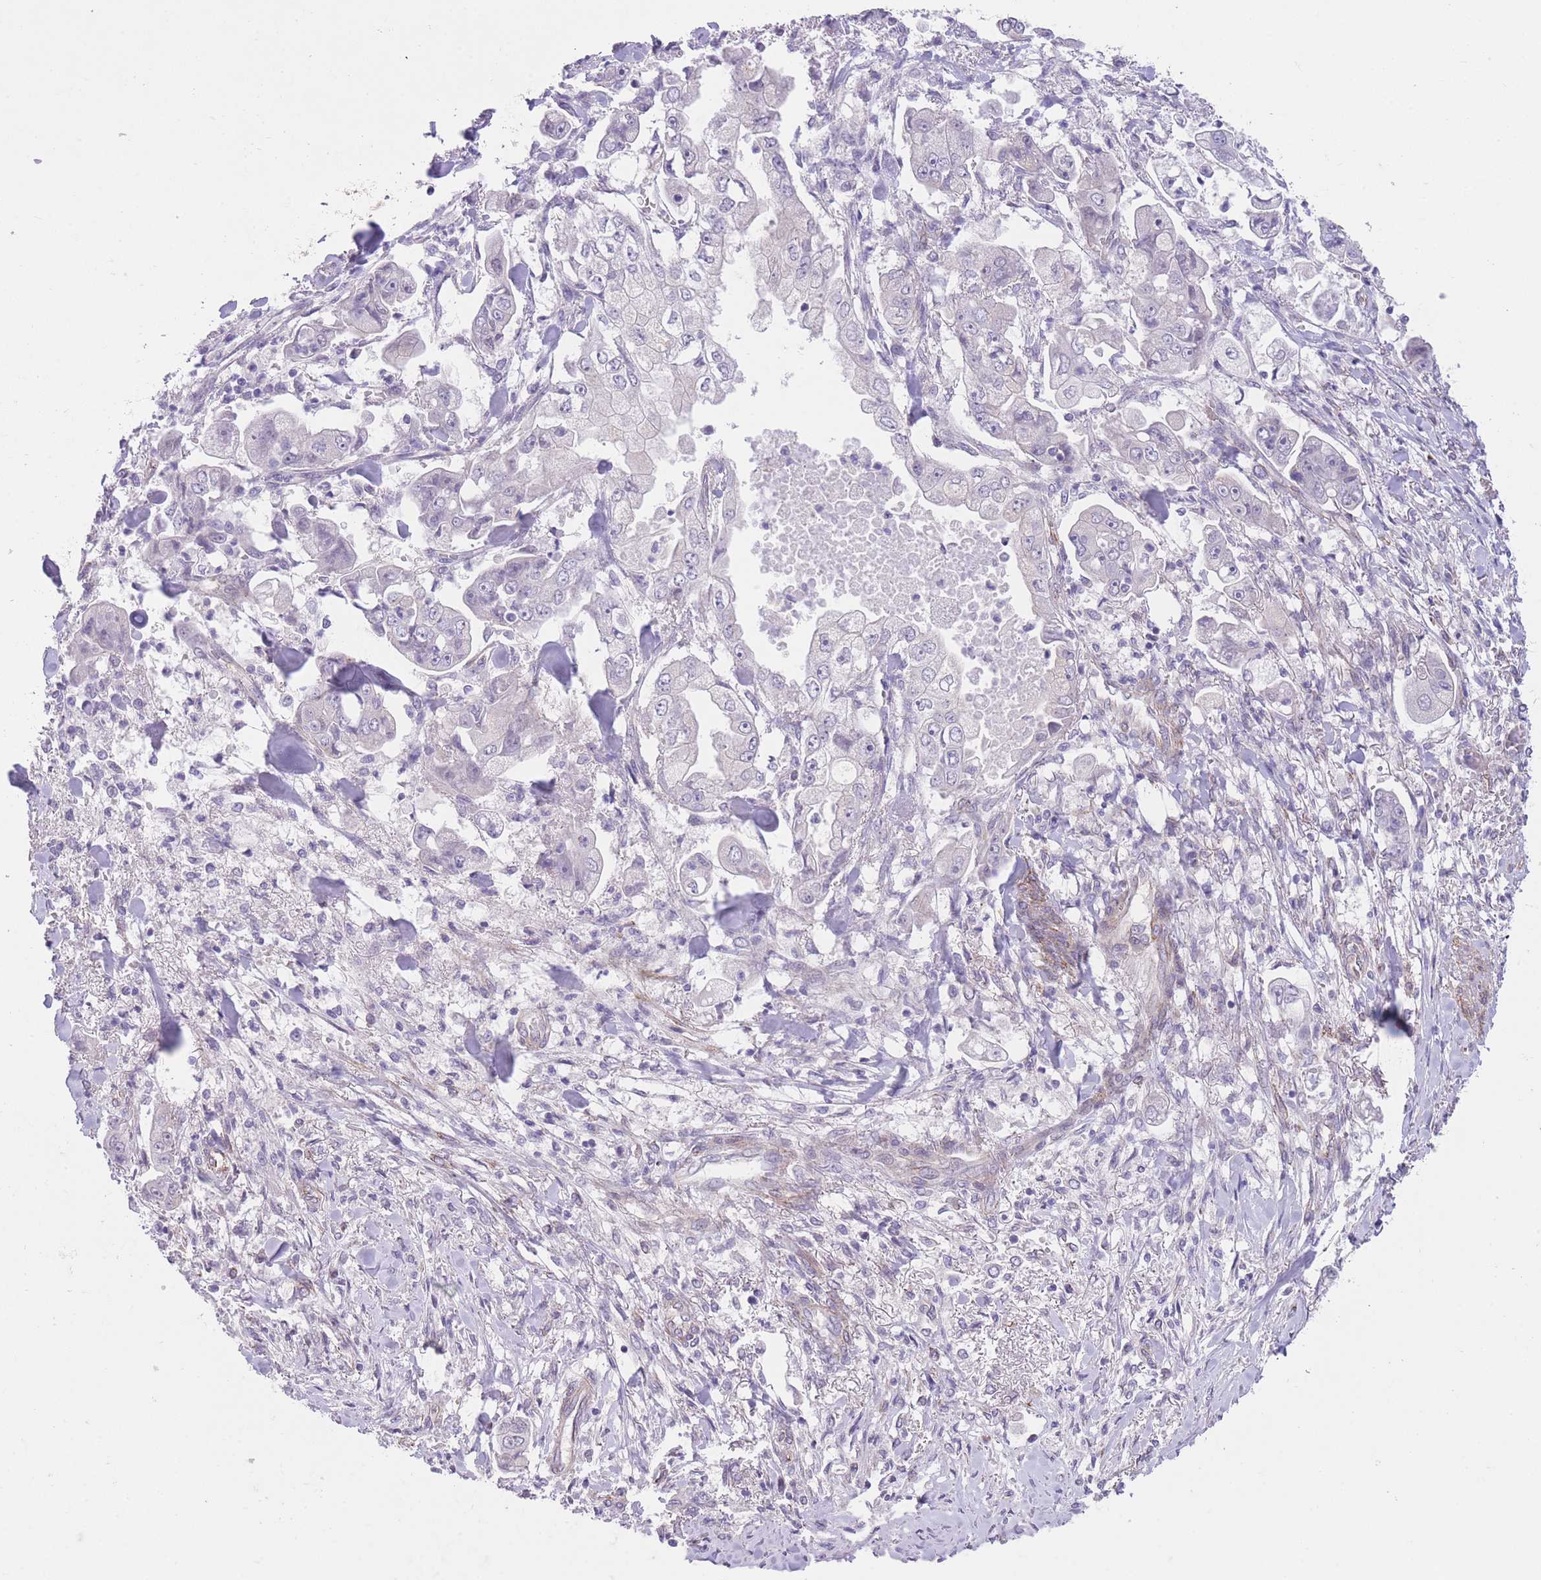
{"staining": {"intensity": "negative", "quantity": "none", "location": "none"}, "tissue": "stomach cancer", "cell_type": "Tumor cells", "image_type": "cancer", "snomed": [{"axis": "morphology", "description": "Adenocarcinoma, NOS"}, {"axis": "topography", "description": "Stomach"}], "caption": "An immunohistochemistry (IHC) histopathology image of adenocarcinoma (stomach) is shown. There is no staining in tumor cells of adenocarcinoma (stomach).", "gene": "QTRT1", "patient": {"sex": "male", "age": 62}}